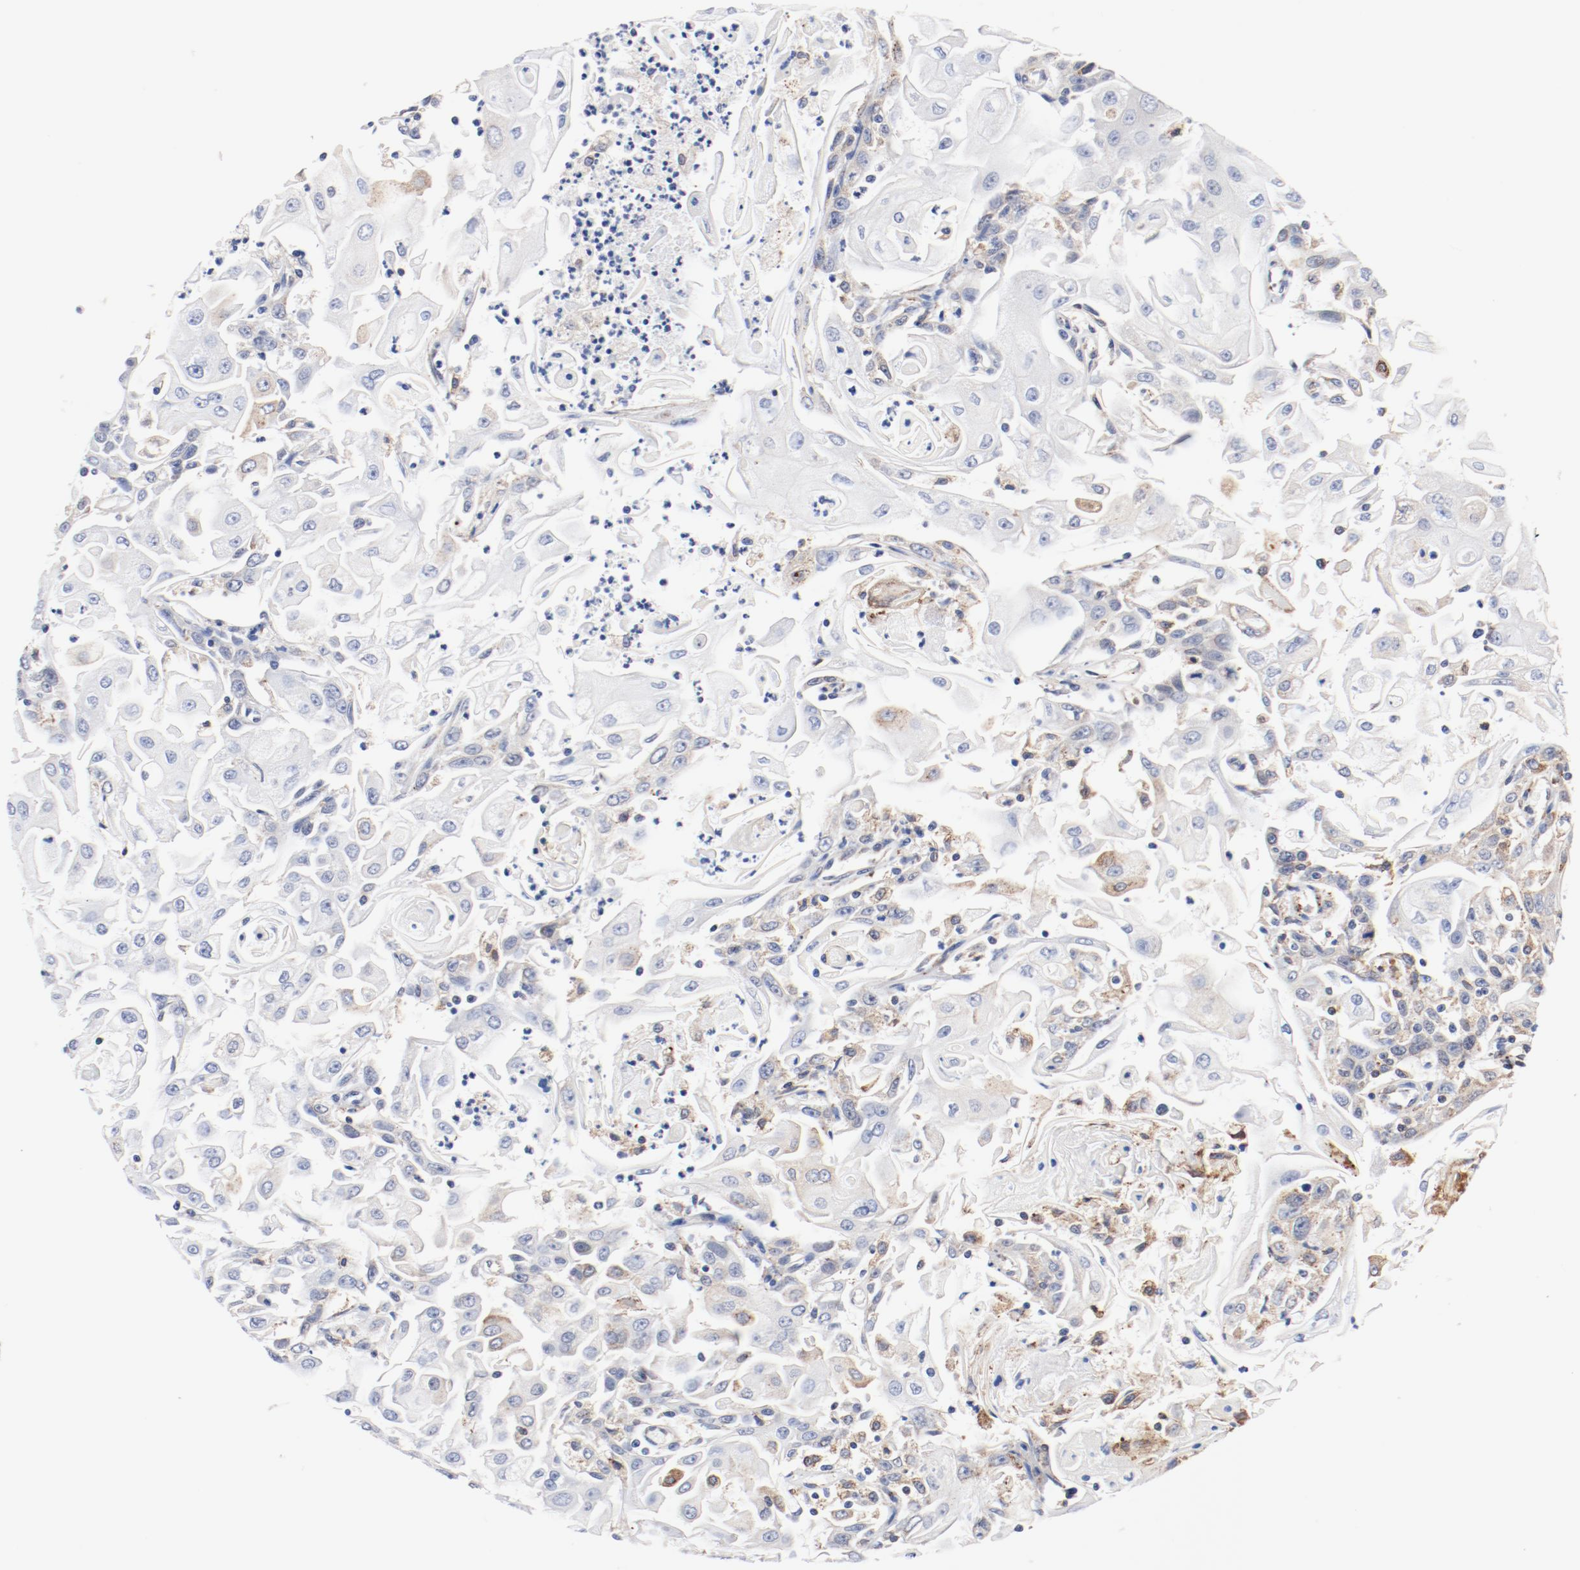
{"staining": {"intensity": "moderate", "quantity": "<25%", "location": "cytoplasmic/membranous"}, "tissue": "head and neck cancer", "cell_type": "Tumor cells", "image_type": "cancer", "snomed": [{"axis": "morphology", "description": "Squamous cell carcinoma, NOS"}, {"axis": "topography", "description": "Oral tissue"}, {"axis": "topography", "description": "Head-Neck"}], "caption": "Human head and neck cancer (squamous cell carcinoma) stained with a protein marker reveals moderate staining in tumor cells.", "gene": "PDPK1", "patient": {"sex": "female", "age": 76}}